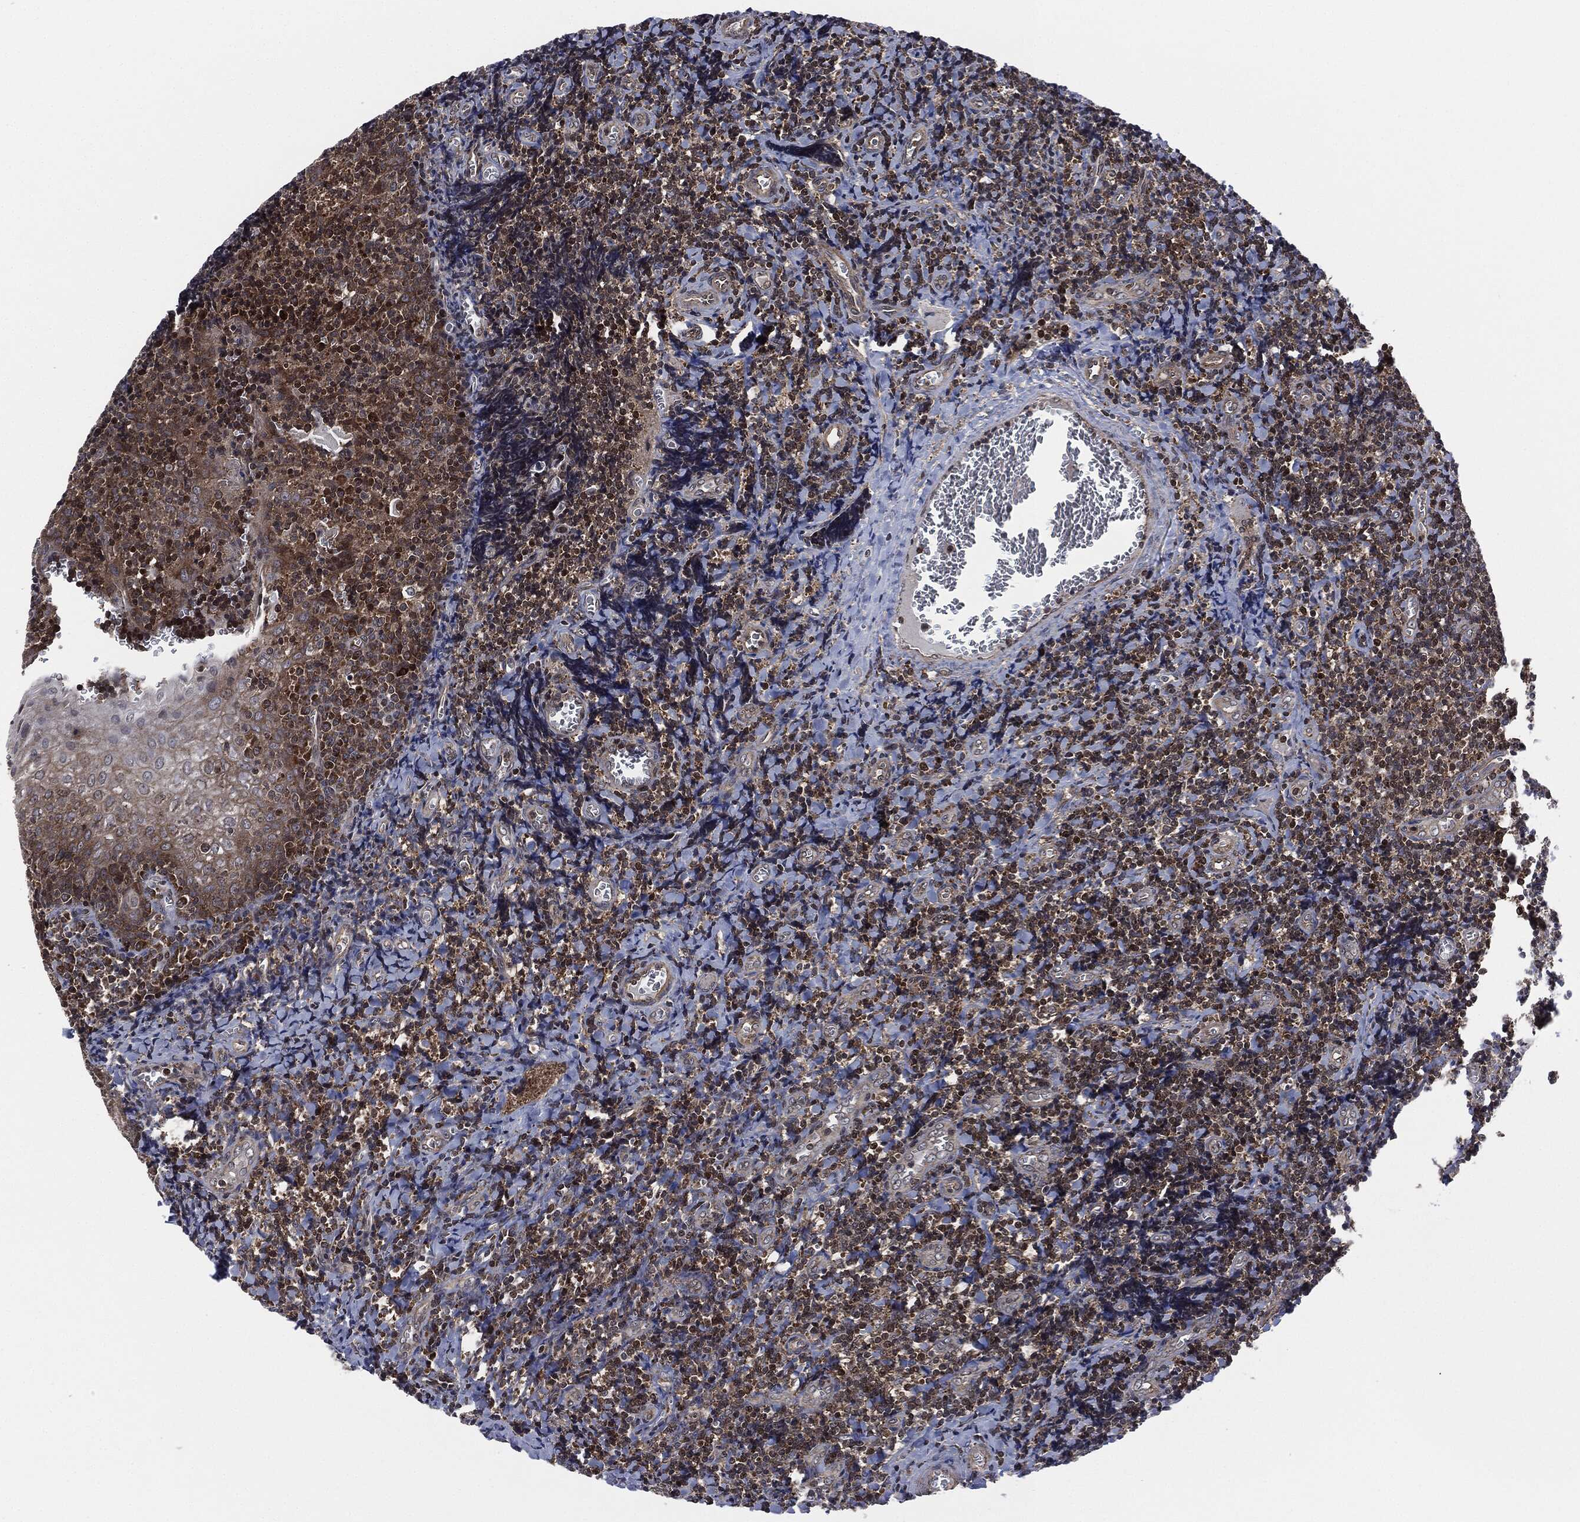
{"staining": {"intensity": "negative", "quantity": "none", "location": "none"}, "tissue": "tonsil", "cell_type": "Germinal center cells", "image_type": "normal", "snomed": [{"axis": "morphology", "description": "Normal tissue, NOS"}, {"axis": "morphology", "description": "Inflammation, NOS"}, {"axis": "topography", "description": "Tonsil"}], "caption": "An IHC histopathology image of benign tonsil is shown. There is no staining in germinal center cells of tonsil.", "gene": "HRAS", "patient": {"sex": "female", "age": 31}}